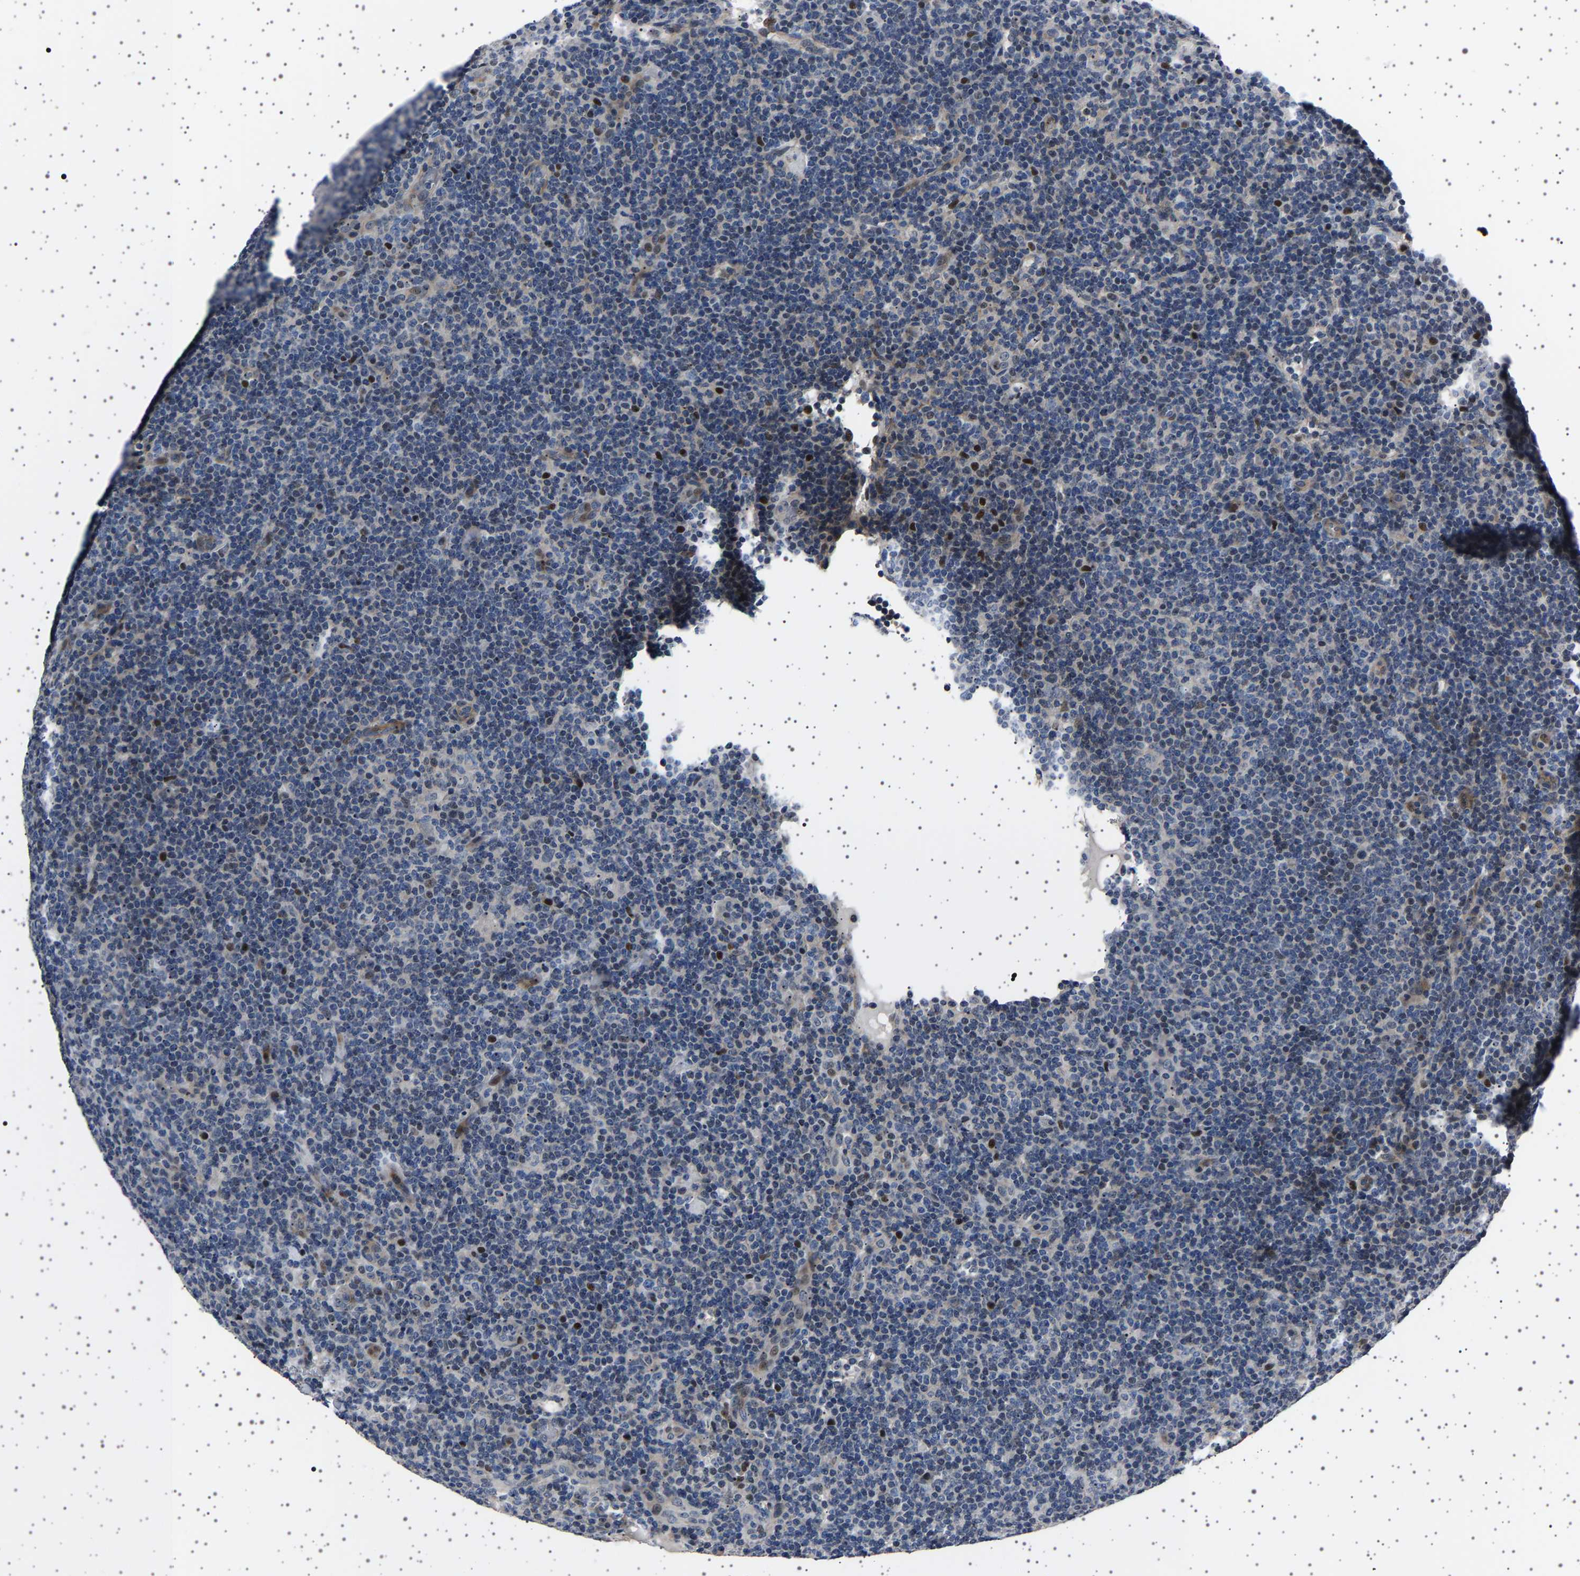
{"staining": {"intensity": "negative", "quantity": "none", "location": "none"}, "tissue": "lymphoma", "cell_type": "Tumor cells", "image_type": "cancer", "snomed": [{"axis": "morphology", "description": "Hodgkin's disease, NOS"}, {"axis": "topography", "description": "Lymph node"}], "caption": "DAB immunohistochemical staining of Hodgkin's disease displays no significant positivity in tumor cells. The staining was performed using DAB (3,3'-diaminobenzidine) to visualize the protein expression in brown, while the nuclei were stained in blue with hematoxylin (Magnification: 20x).", "gene": "PAK5", "patient": {"sex": "female", "age": 57}}